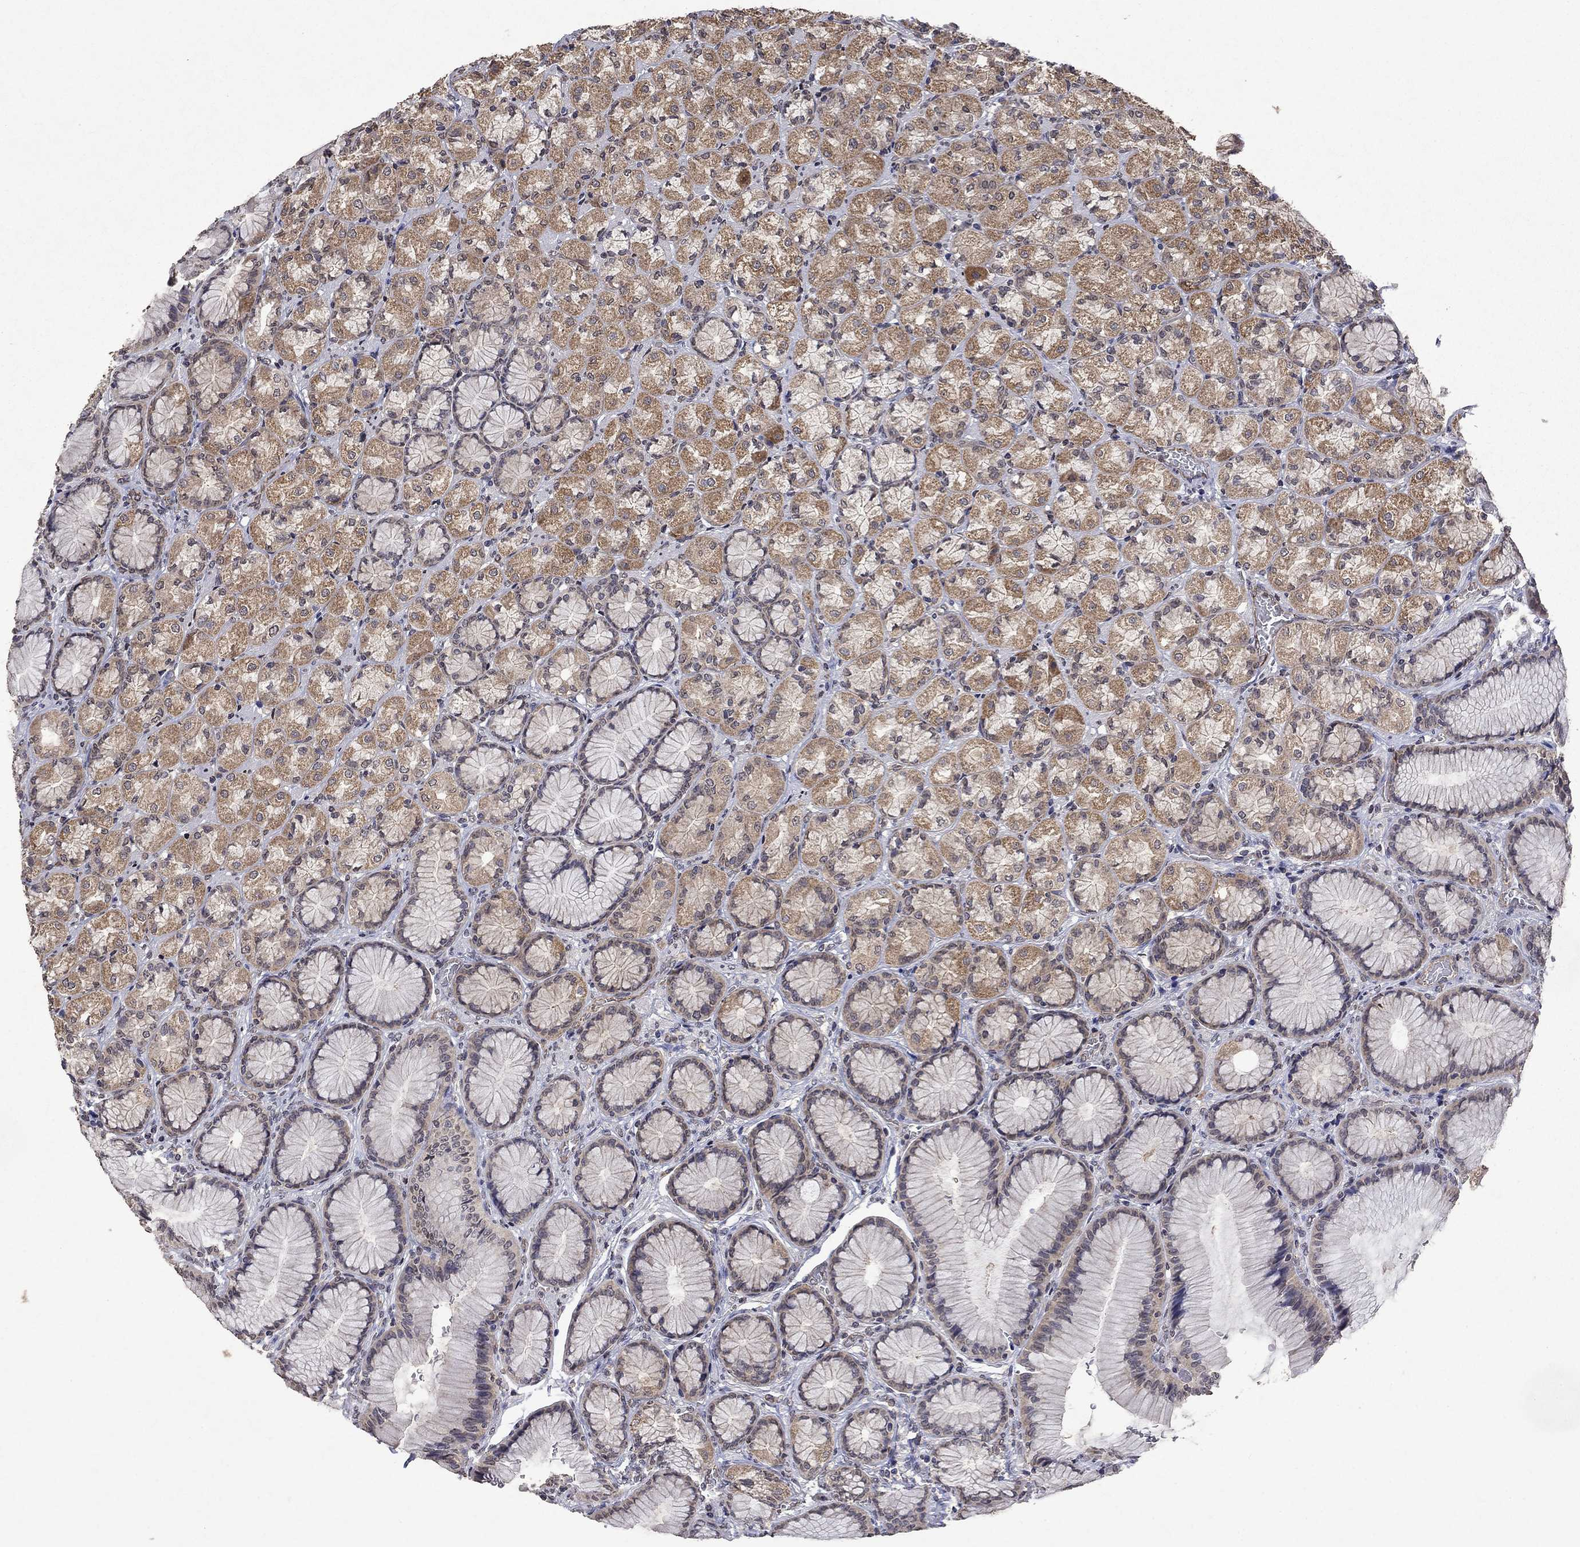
{"staining": {"intensity": "moderate", "quantity": "25%-75%", "location": "cytoplasmic/membranous,nuclear"}, "tissue": "stomach", "cell_type": "Glandular cells", "image_type": "normal", "snomed": [{"axis": "morphology", "description": "Normal tissue, NOS"}, {"axis": "morphology", "description": "Adenocarcinoma, NOS"}, {"axis": "morphology", "description": "Adenocarcinoma, High grade"}, {"axis": "topography", "description": "Stomach, upper"}, {"axis": "topography", "description": "Stomach"}], "caption": "DAB (3,3'-diaminobenzidine) immunohistochemical staining of unremarkable stomach shows moderate cytoplasmic/membranous,nuclear protein staining in approximately 25%-75% of glandular cells.", "gene": "TTC38", "patient": {"sex": "female", "age": 65}}